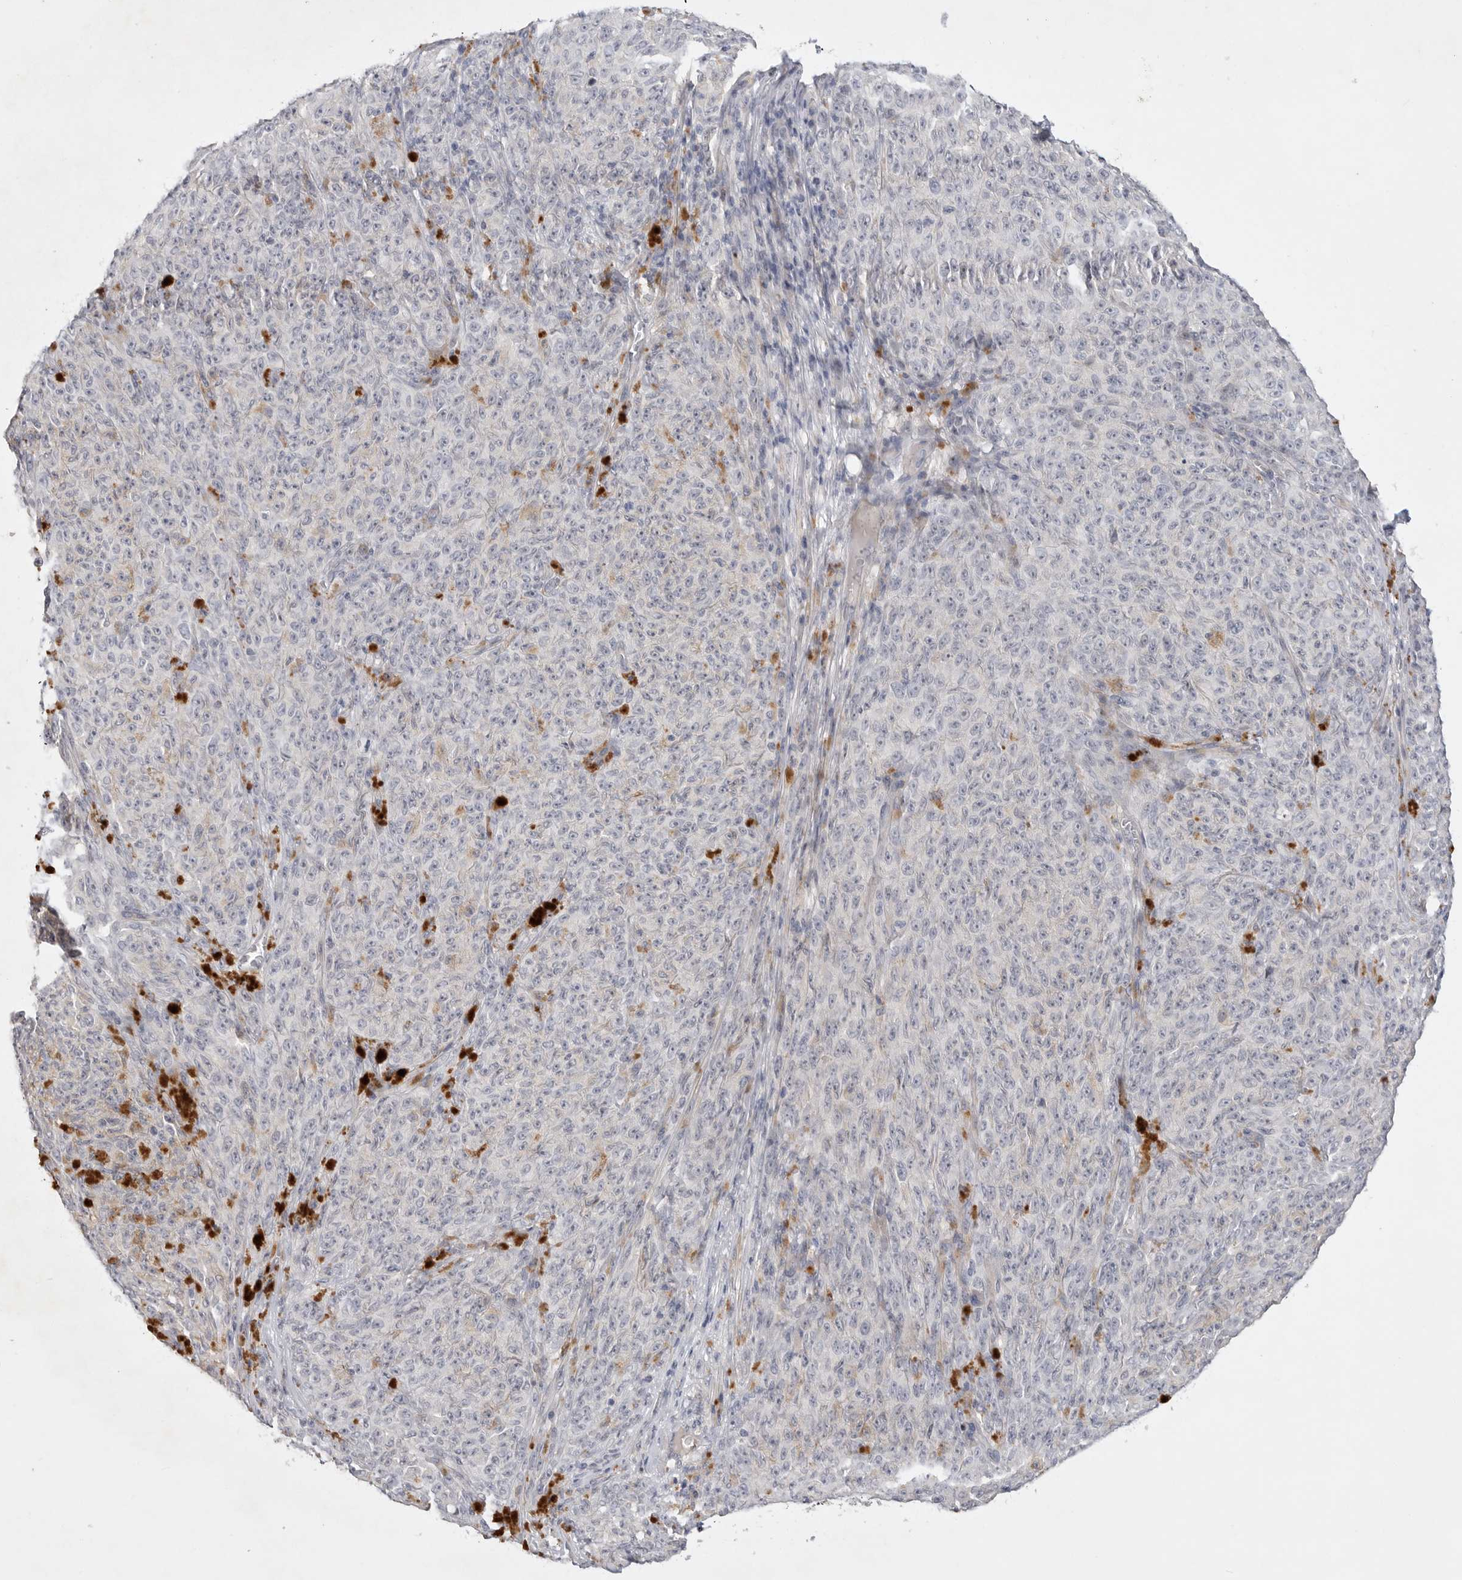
{"staining": {"intensity": "negative", "quantity": "none", "location": "none"}, "tissue": "melanoma", "cell_type": "Tumor cells", "image_type": "cancer", "snomed": [{"axis": "morphology", "description": "Malignant melanoma, NOS"}, {"axis": "topography", "description": "Skin"}], "caption": "Melanoma was stained to show a protein in brown. There is no significant expression in tumor cells. (Immunohistochemistry, brightfield microscopy, high magnification).", "gene": "ITGAD", "patient": {"sex": "female", "age": 82}}